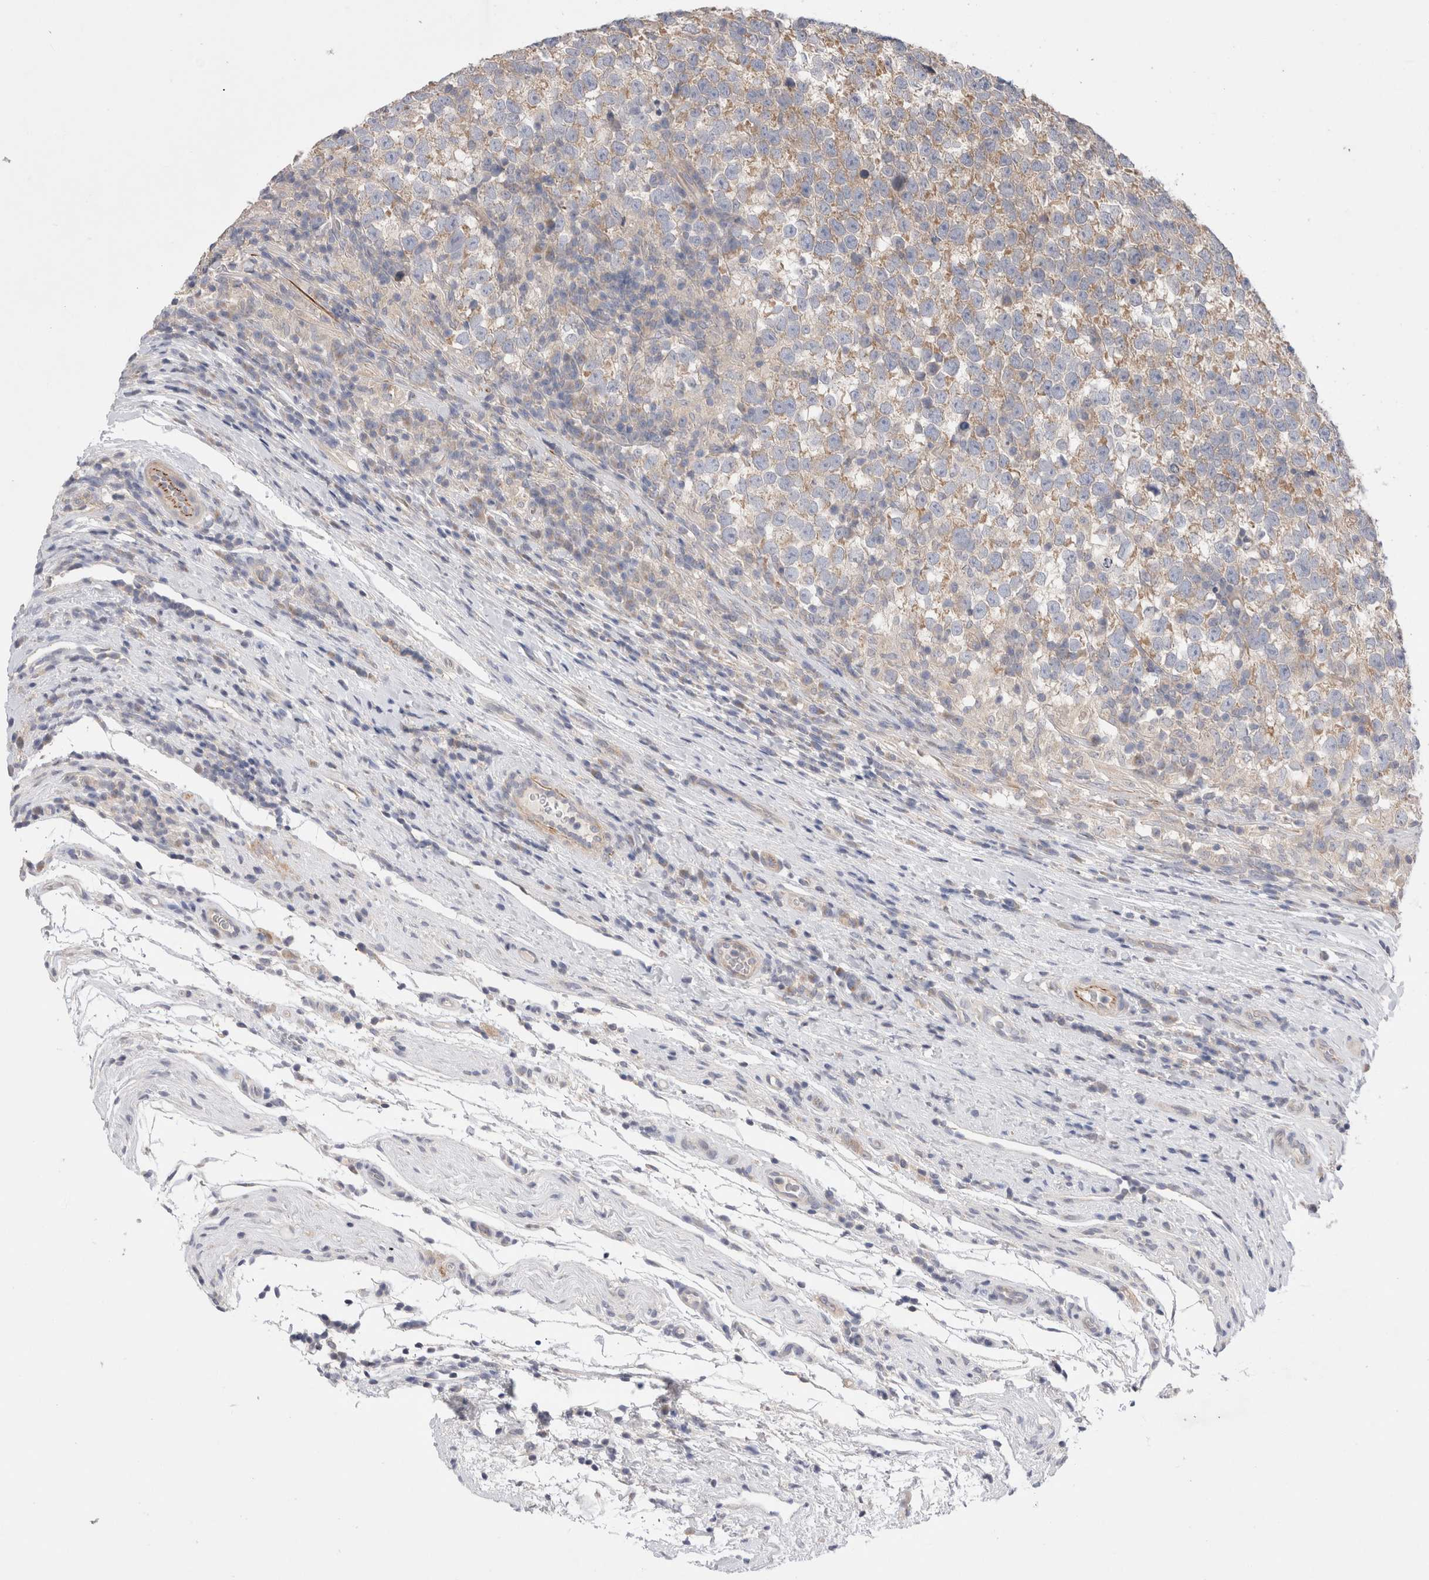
{"staining": {"intensity": "weak", "quantity": ">75%", "location": "cytoplasmic/membranous"}, "tissue": "testis cancer", "cell_type": "Tumor cells", "image_type": "cancer", "snomed": [{"axis": "morphology", "description": "Normal tissue, NOS"}, {"axis": "morphology", "description": "Seminoma, NOS"}, {"axis": "topography", "description": "Testis"}], "caption": "A high-resolution histopathology image shows immunohistochemistry (IHC) staining of testis cancer (seminoma), which demonstrates weak cytoplasmic/membranous staining in about >75% of tumor cells. (brown staining indicates protein expression, while blue staining denotes nuclei).", "gene": "IFT74", "patient": {"sex": "male", "age": 43}}